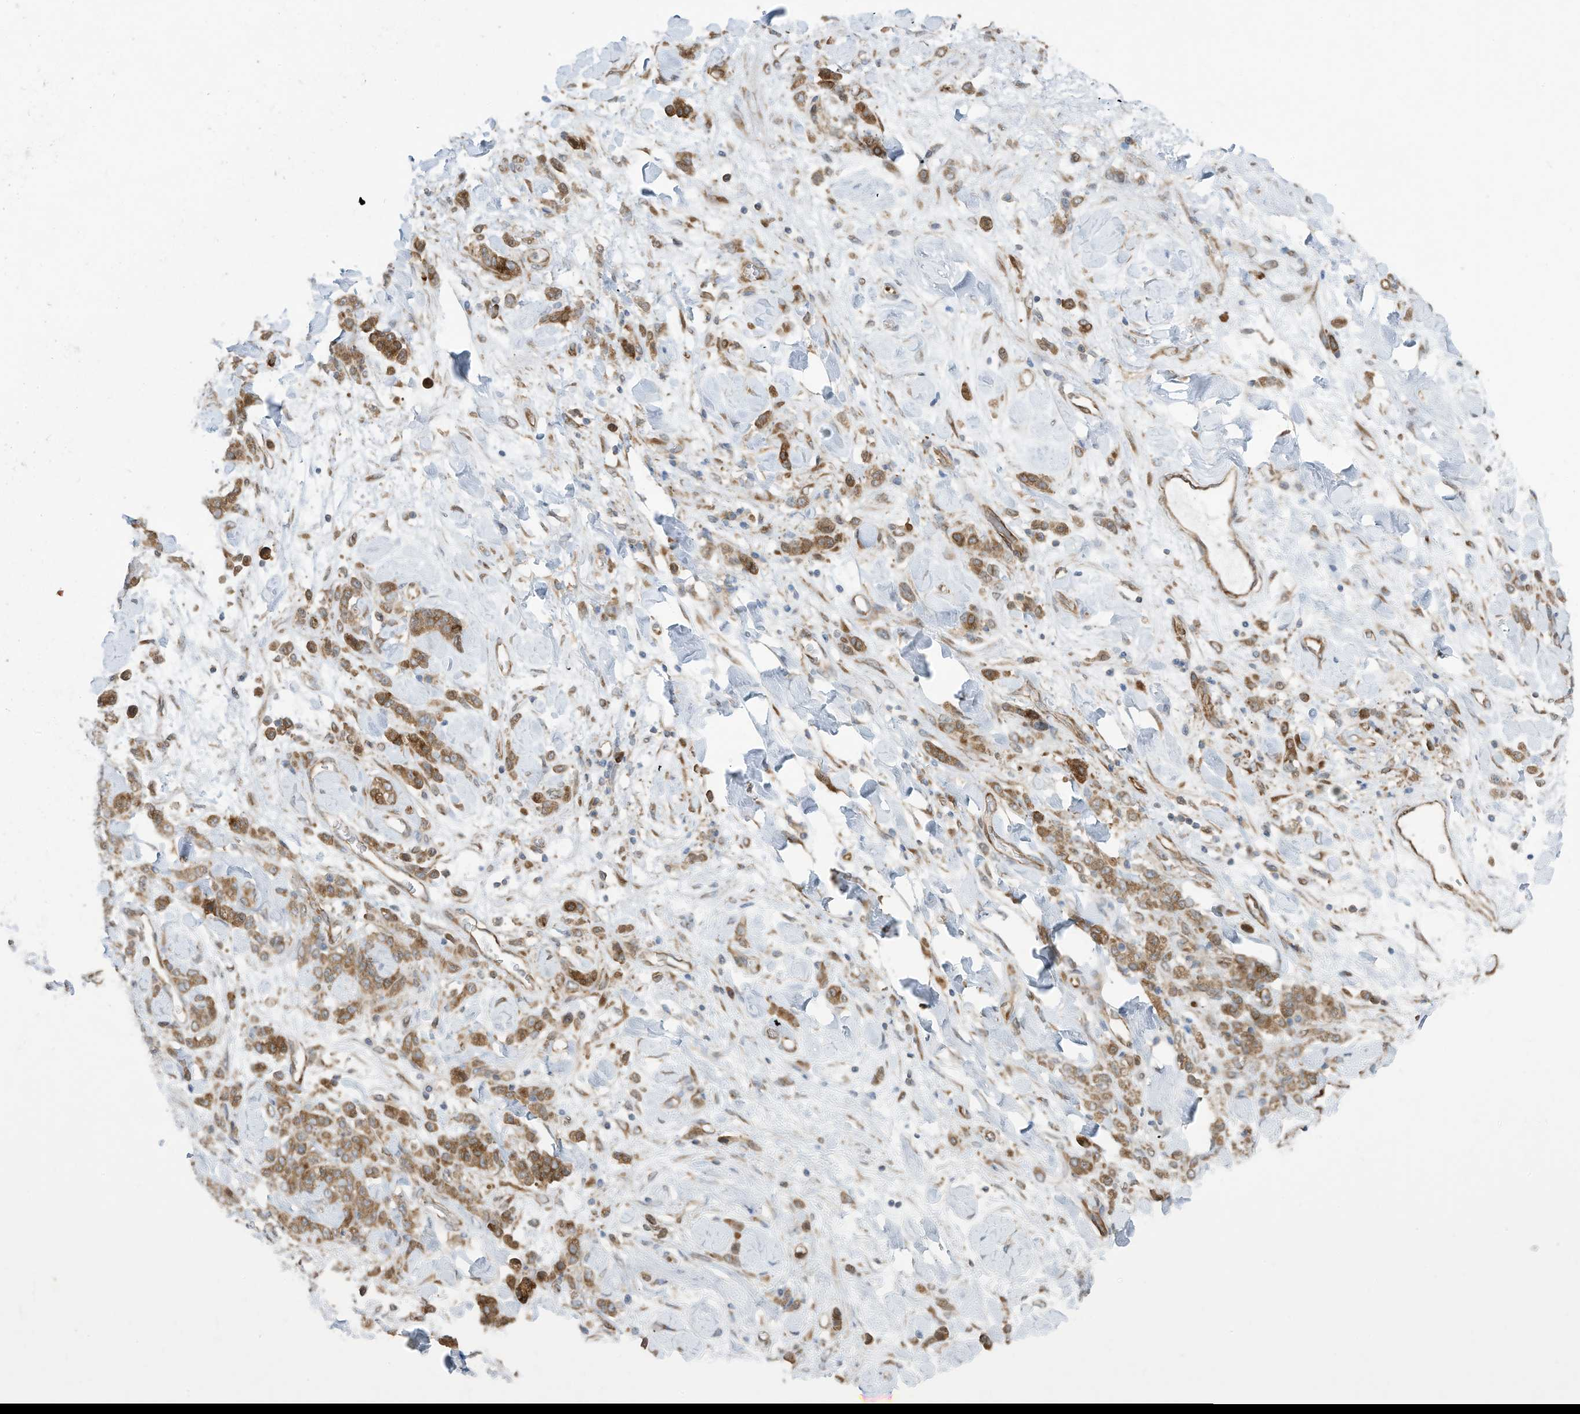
{"staining": {"intensity": "moderate", "quantity": ">75%", "location": "cytoplasmic/membranous"}, "tissue": "stomach cancer", "cell_type": "Tumor cells", "image_type": "cancer", "snomed": [{"axis": "morphology", "description": "Normal tissue, NOS"}, {"axis": "morphology", "description": "Adenocarcinoma, NOS"}, {"axis": "topography", "description": "Stomach"}], "caption": "Immunohistochemistry of human stomach cancer demonstrates medium levels of moderate cytoplasmic/membranous staining in approximately >75% of tumor cells. Ihc stains the protein of interest in brown and the nuclei are stained blue.", "gene": "USE1", "patient": {"sex": "male", "age": 82}}